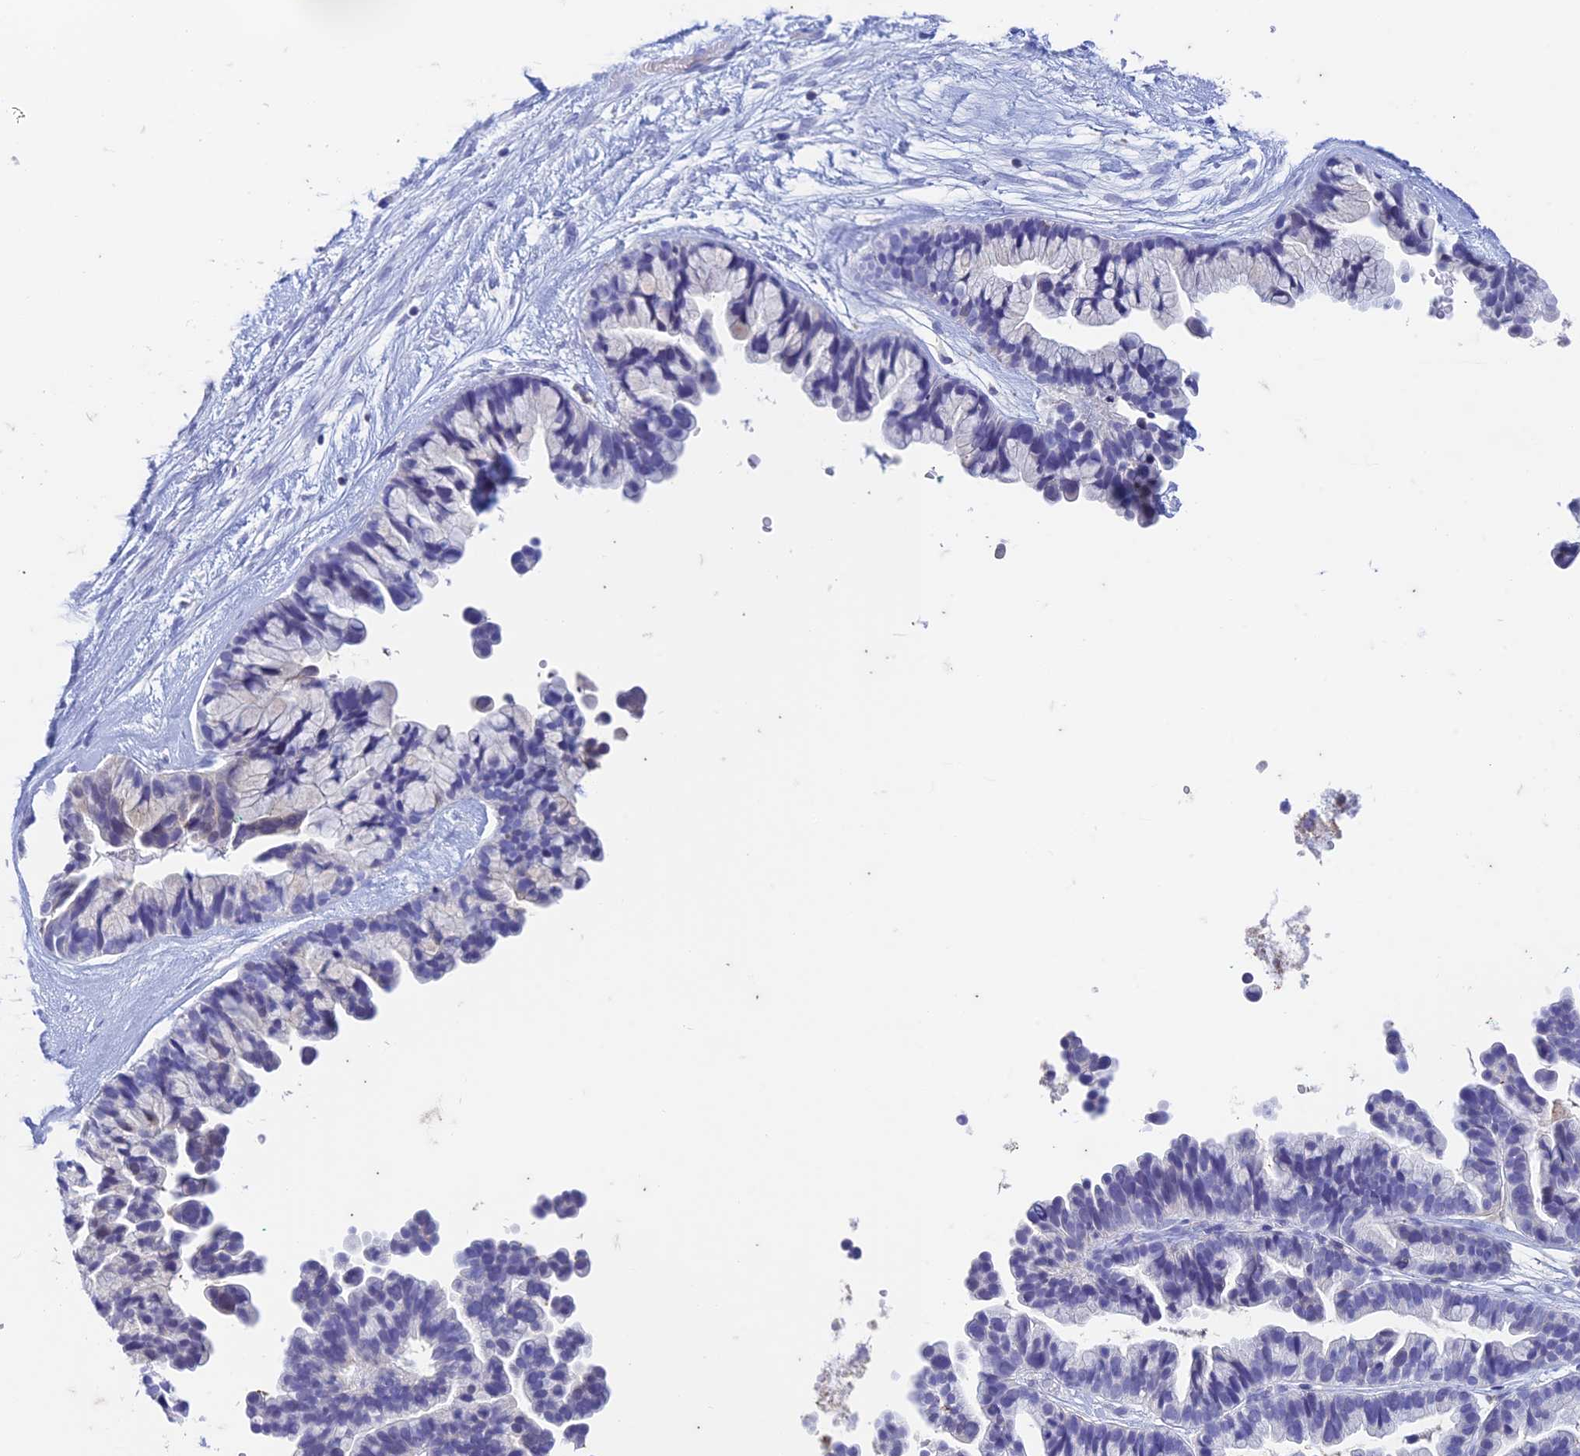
{"staining": {"intensity": "negative", "quantity": "none", "location": "none"}, "tissue": "ovarian cancer", "cell_type": "Tumor cells", "image_type": "cancer", "snomed": [{"axis": "morphology", "description": "Cystadenocarcinoma, serous, NOS"}, {"axis": "topography", "description": "Ovary"}], "caption": "Immunohistochemistry (IHC) image of ovarian cancer stained for a protein (brown), which displays no positivity in tumor cells.", "gene": "FGF7", "patient": {"sex": "female", "age": 56}}